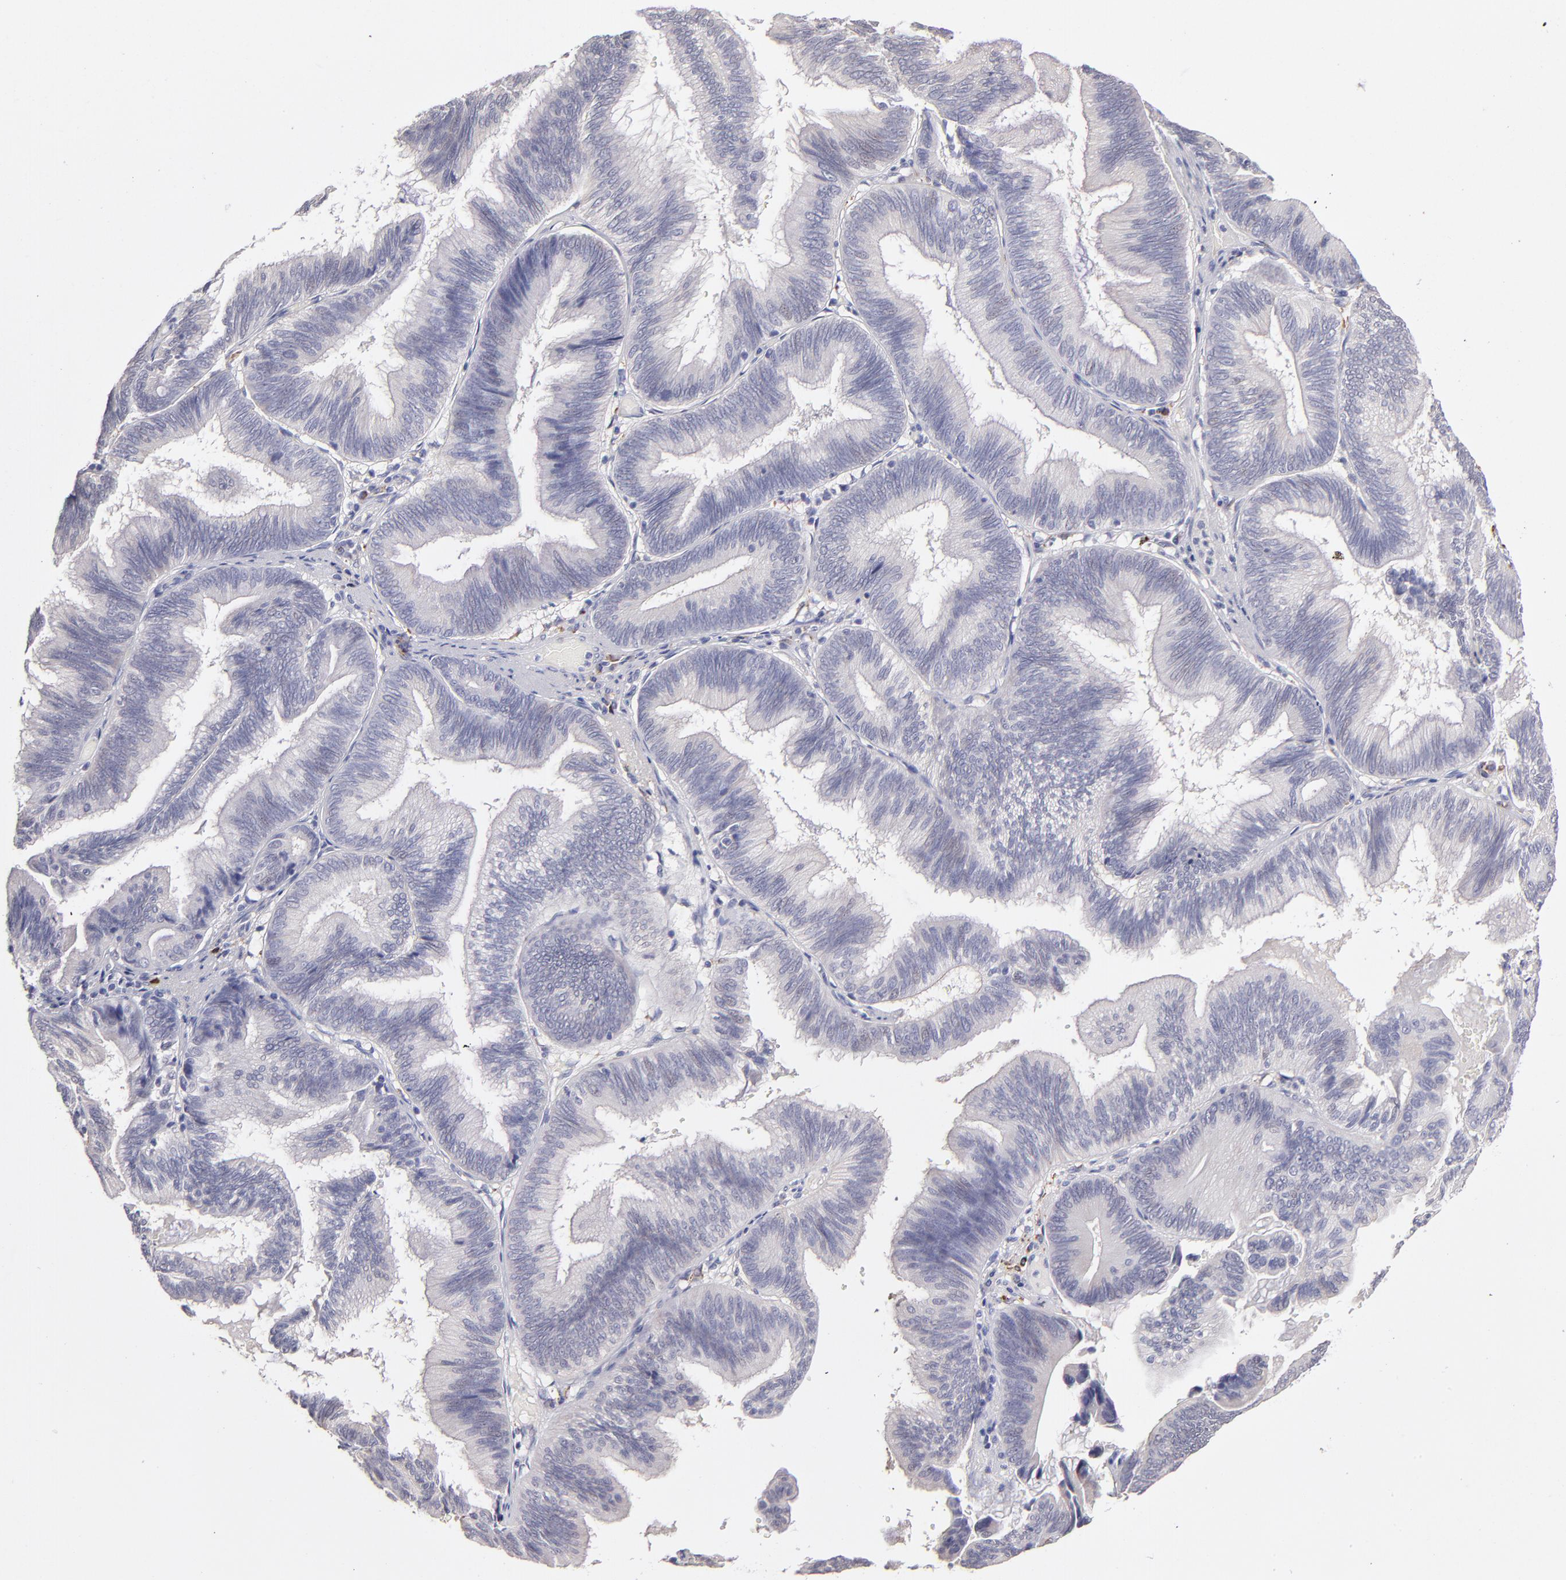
{"staining": {"intensity": "negative", "quantity": "none", "location": "none"}, "tissue": "pancreatic cancer", "cell_type": "Tumor cells", "image_type": "cancer", "snomed": [{"axis": "morphology", "description": "Adenocarcinoma, NOS"}, {"axis": "topography", "description": "Pancreas"}], "caption": "DAB (3,3'-diaminobenzidine) immunohistochemical staining of pancreatic cancer (adenocarcinoma) reveals no significant positivity in tumor cells. Brightfield microscopy of immunohistochemistry (IHC) stained with DAB (brown) and hematoxylin (blue), captured at high magnification.", "gene": "GLDC", "patient": {"sex": "male", "age": 82}}